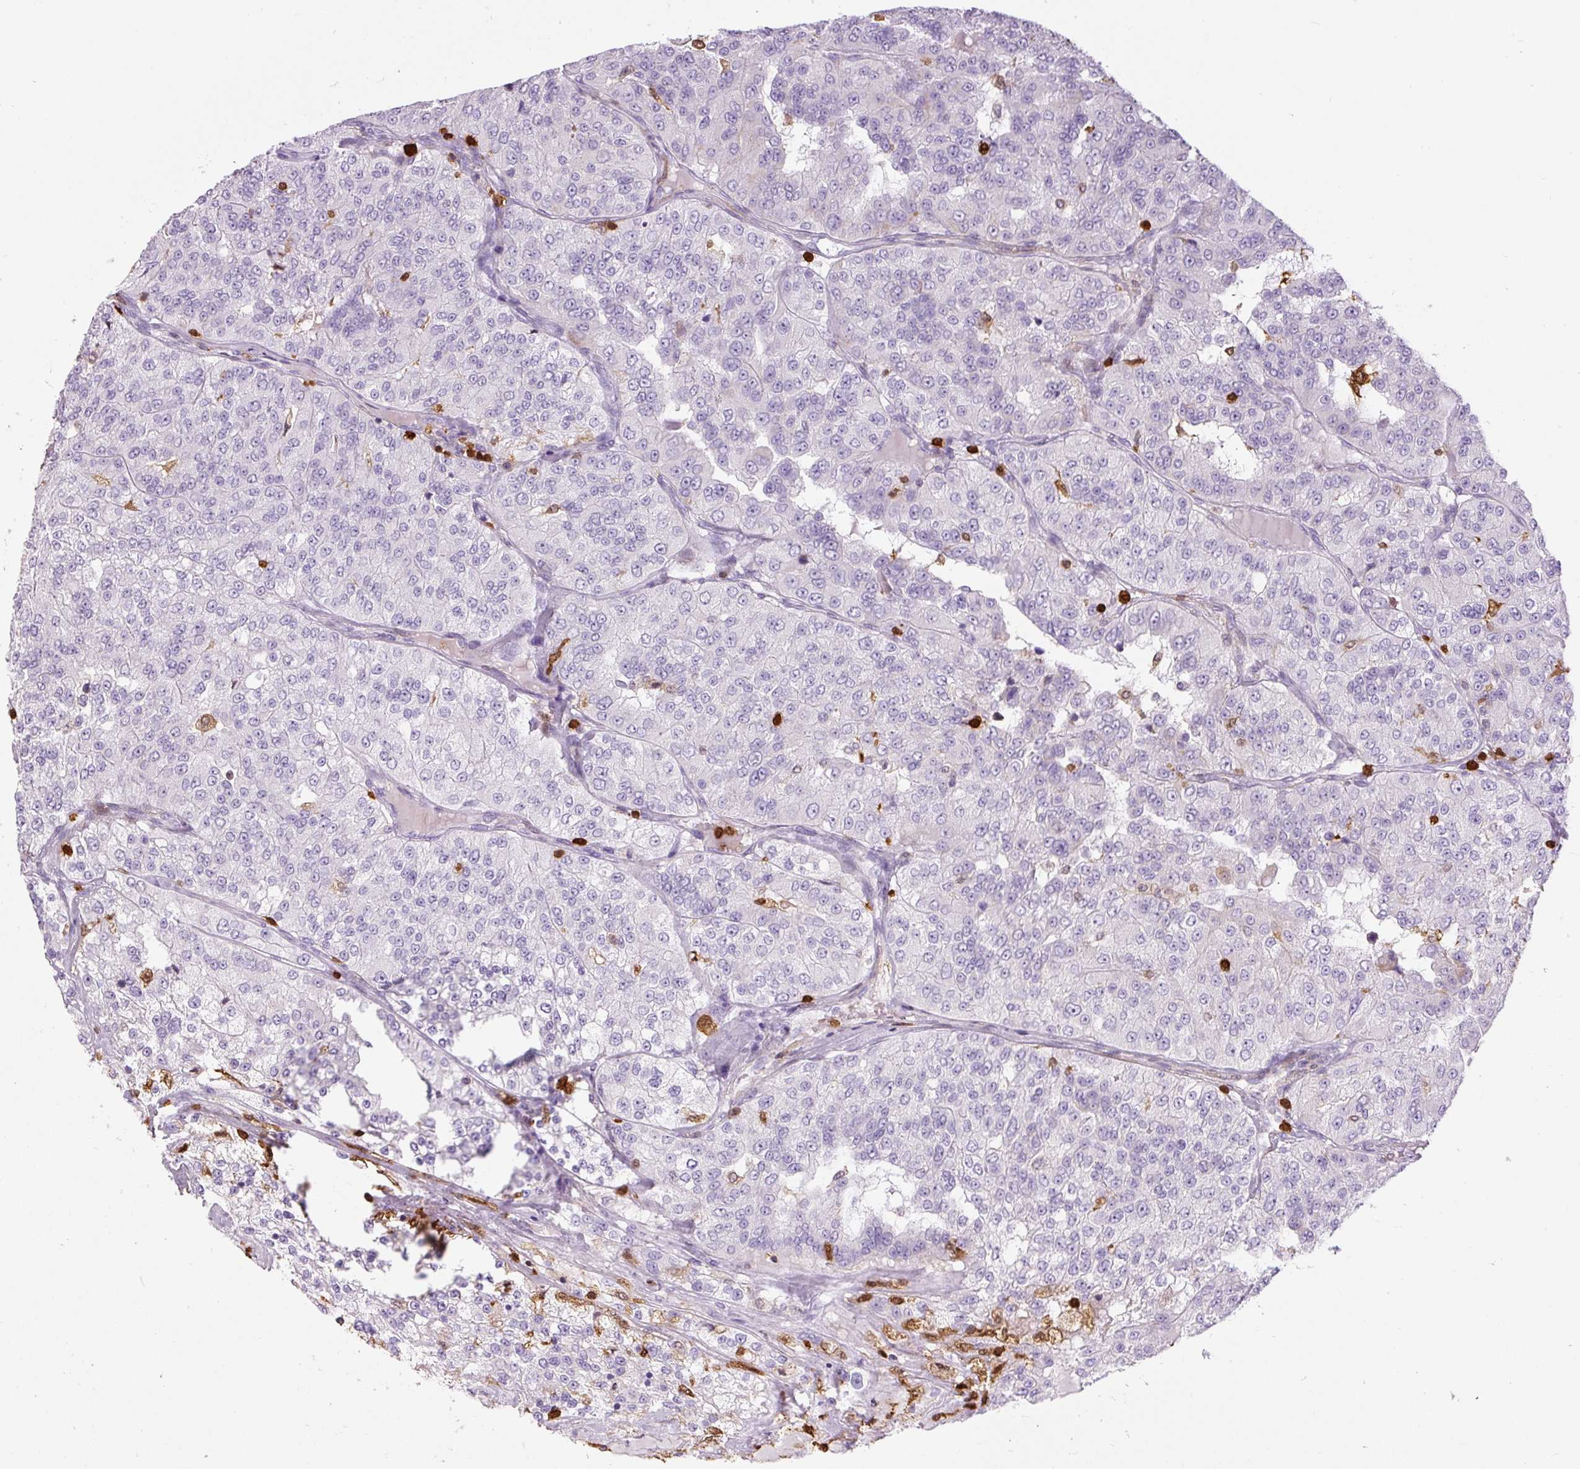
{"staining": {"intensity": "negative", "quantity": "none", "location": "none"}, "tissue": "renal cancer", "cell_type": "Tumor cells", "image_type": "cancer", "snomed": [{"axis": "morphology", "description": "Adenocarcinoma, NOS"}, {"axis": "topography", "description": "Kidney"}], "caption": "A histopathology image of adenocarcinoma (renal) stained for a protein displays no brown staining in tumor cells.", "gene": "S100A4", "patient": {"sex": "female", "age": 63}}